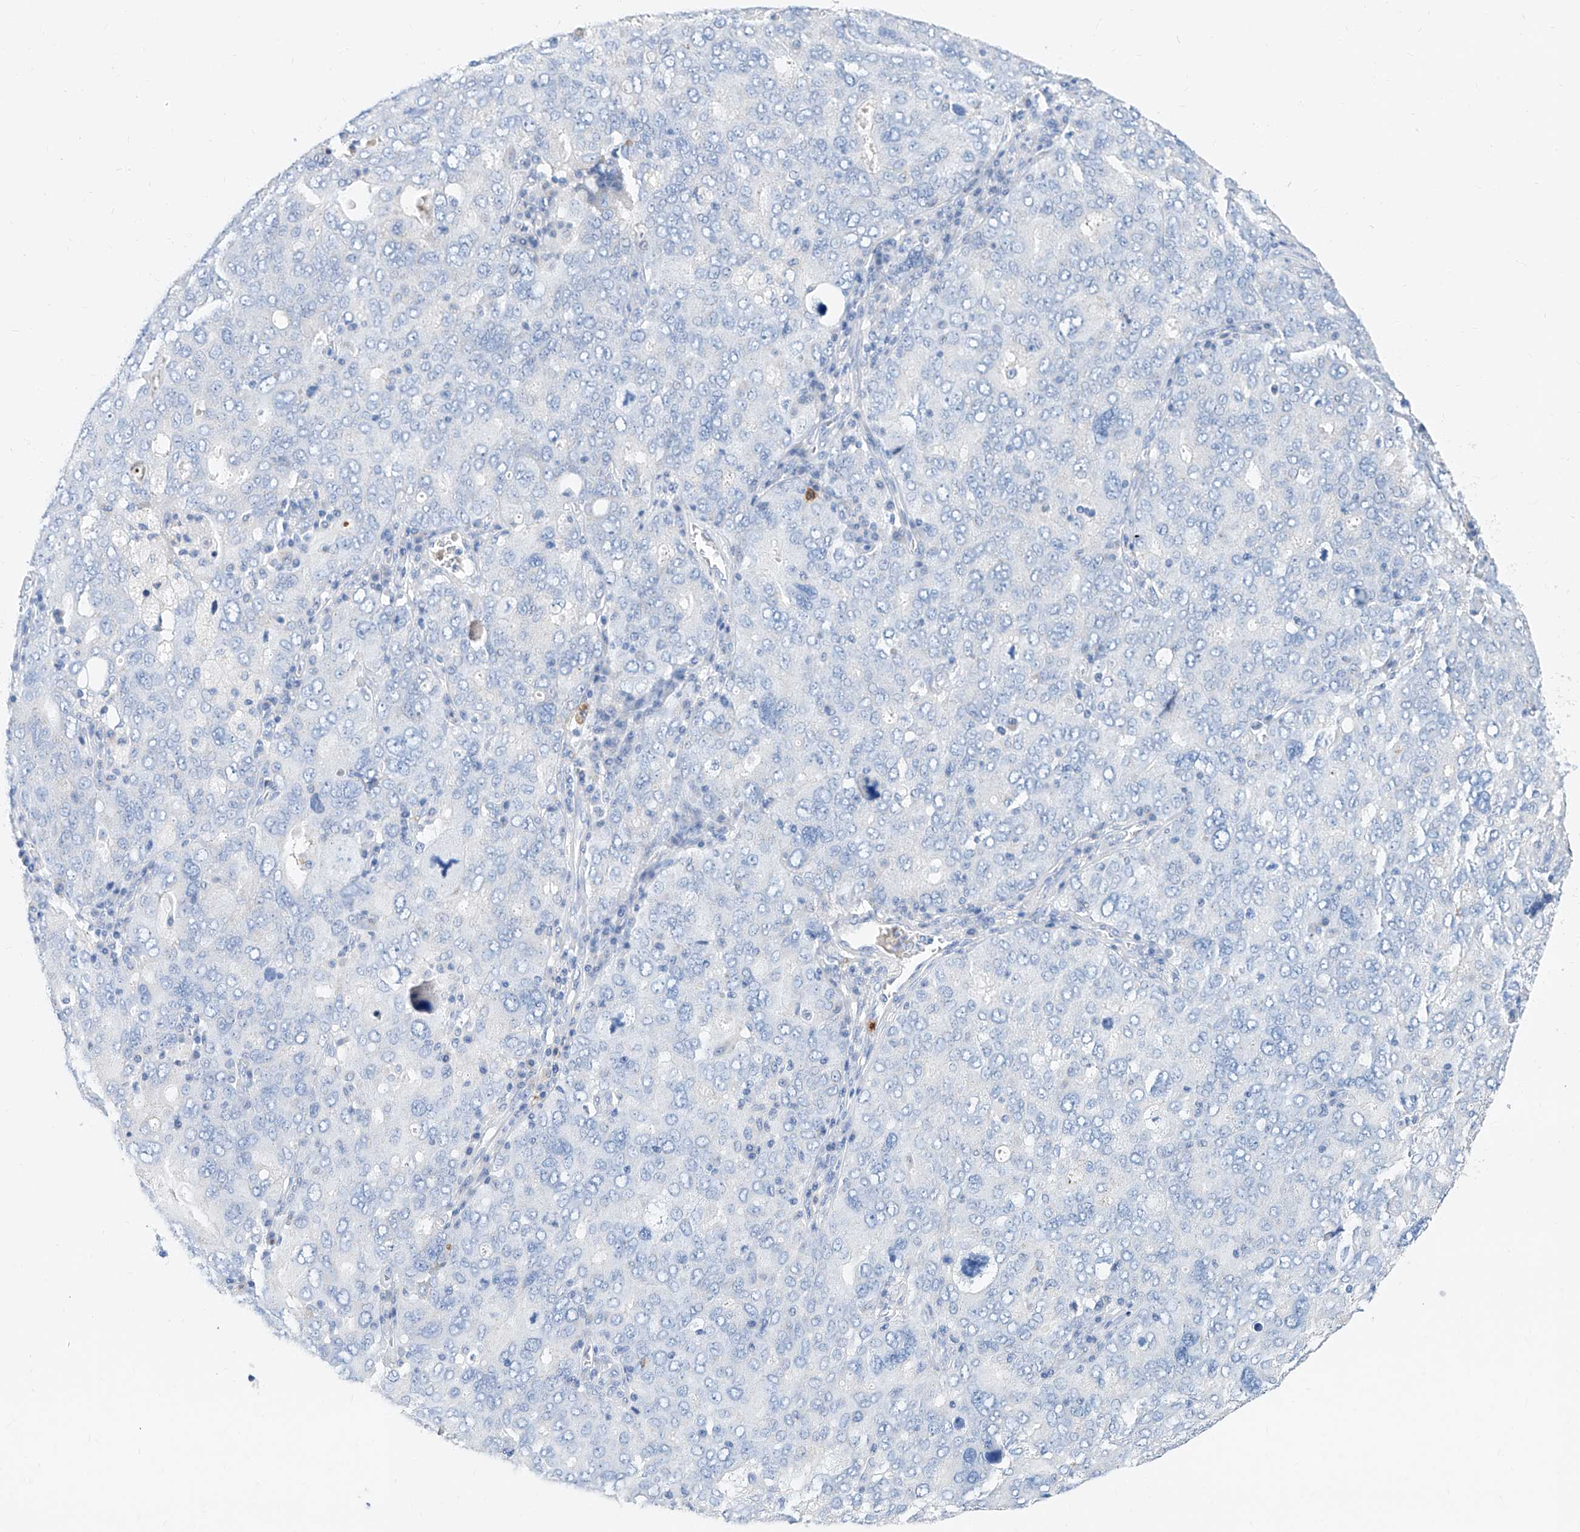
{"staining": {"intensity": "negative", "quantity": "none", "location": "none"}, "tissue": "ovarian cancer", "cell_type": "Tumor cells", "image_type": "cancer", "snomed": [{"axis": "morphology", "description": "Carcinoma, endometroid"}, {"axis": "topography", "description": "Ovary"}], "caption": "Human endometroid carcinoma (ovarian) stained for a protein using immunohistochemistry demonstrates no expression in tumor cells.", "gene": "SLC25A29", "patient": {"sex": "female", "age": 62}}